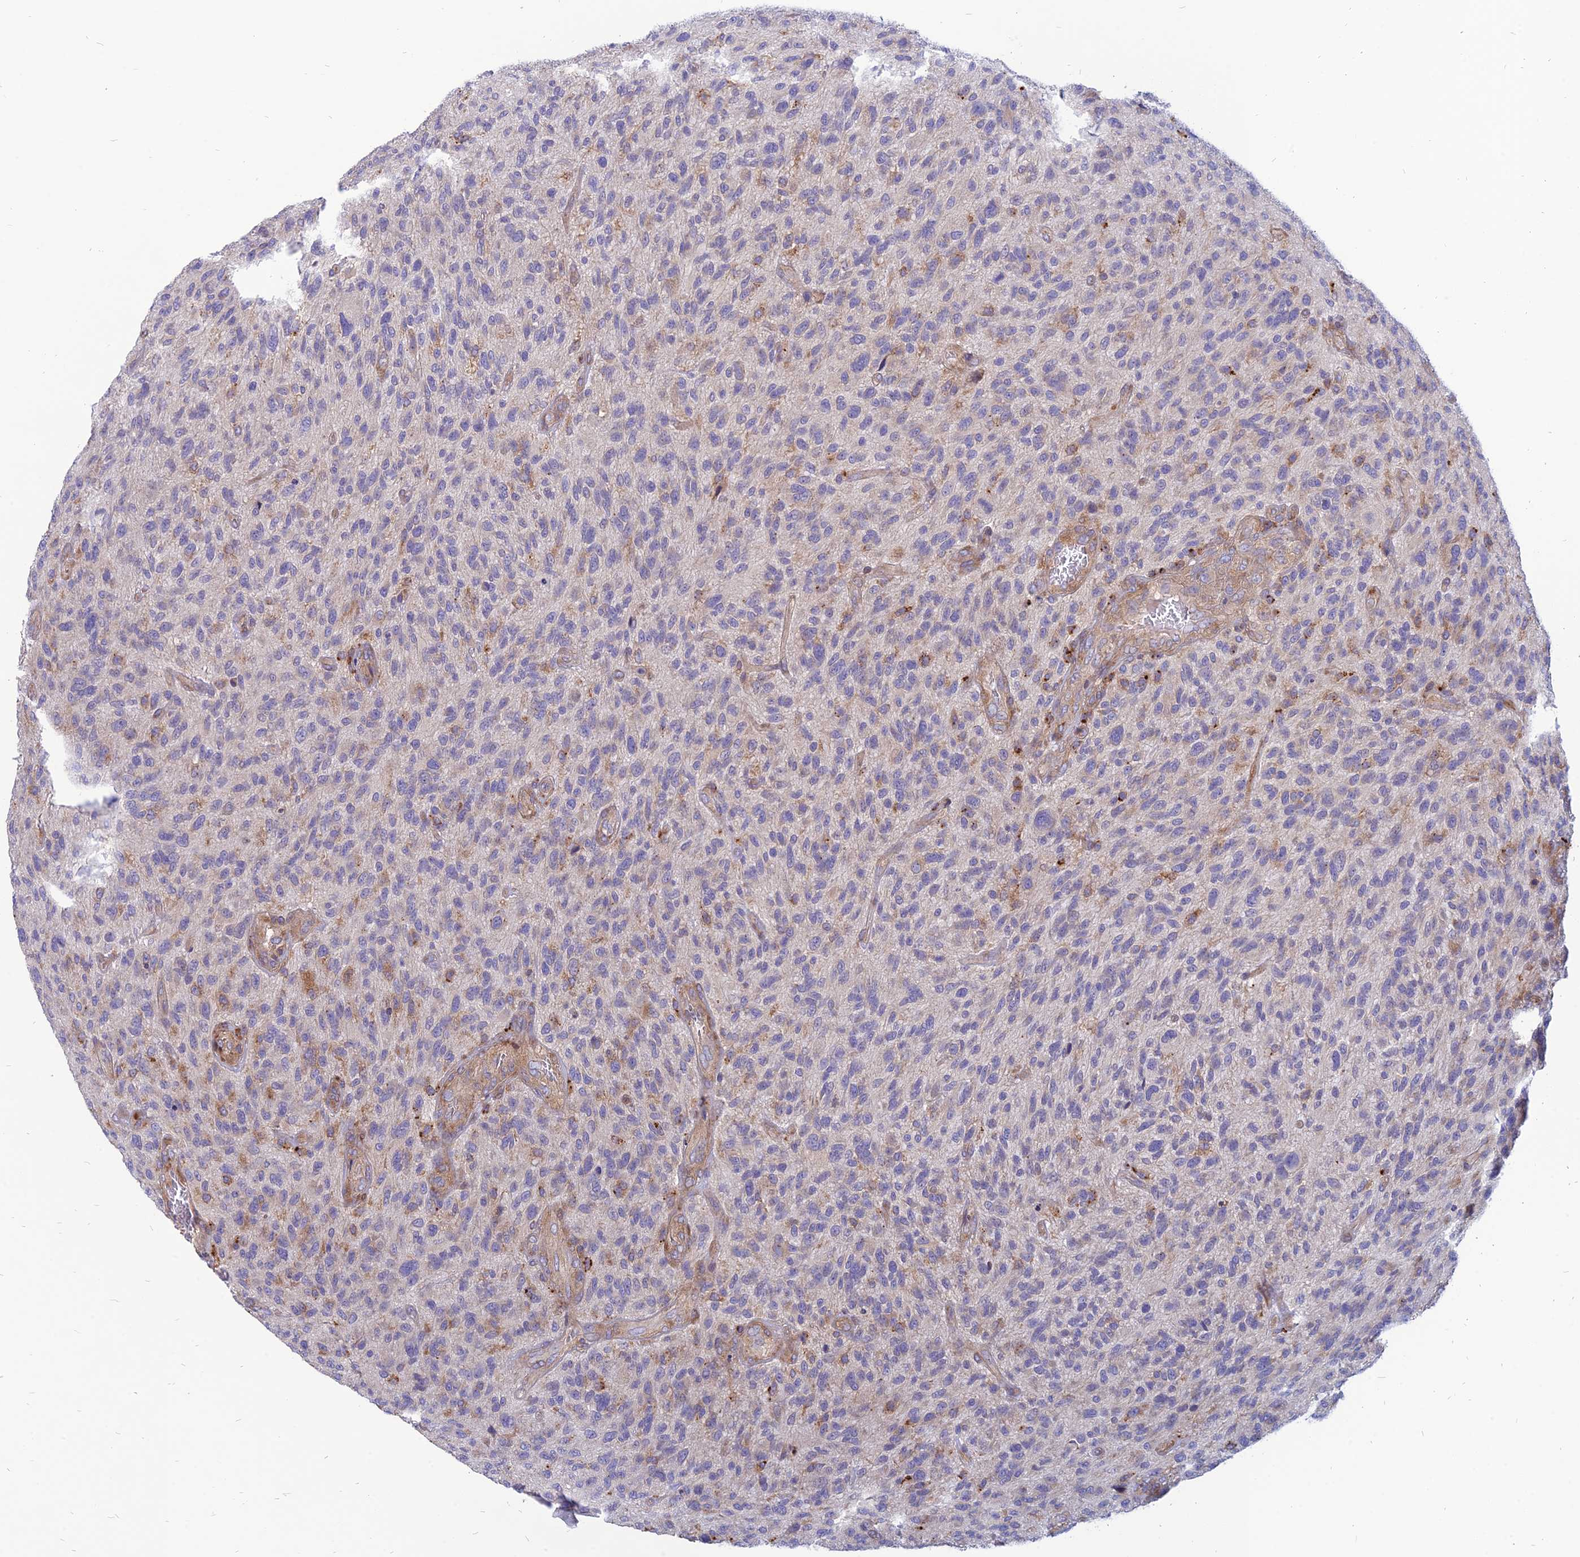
{"staining": {"intensity": "negative", "quantity": "none", "location": "none"}, "tissue": "glioma", "cell_type": "Tumor cells", "image_type": "cancer", "snomed": [{"axis": "morphology", "description": "Glioma, malignant, High grade"}, {"axis": "topography", "description": "Brain"}], "caption": "The photomicrograph reveals no significant expression in tumor cells of glioma. (DAB (3,3'-diaminobenzidine) immunohistochemistry, high magnification).", "gene": "PHKA2", "patient": {"sex": "male", "age": 47}}